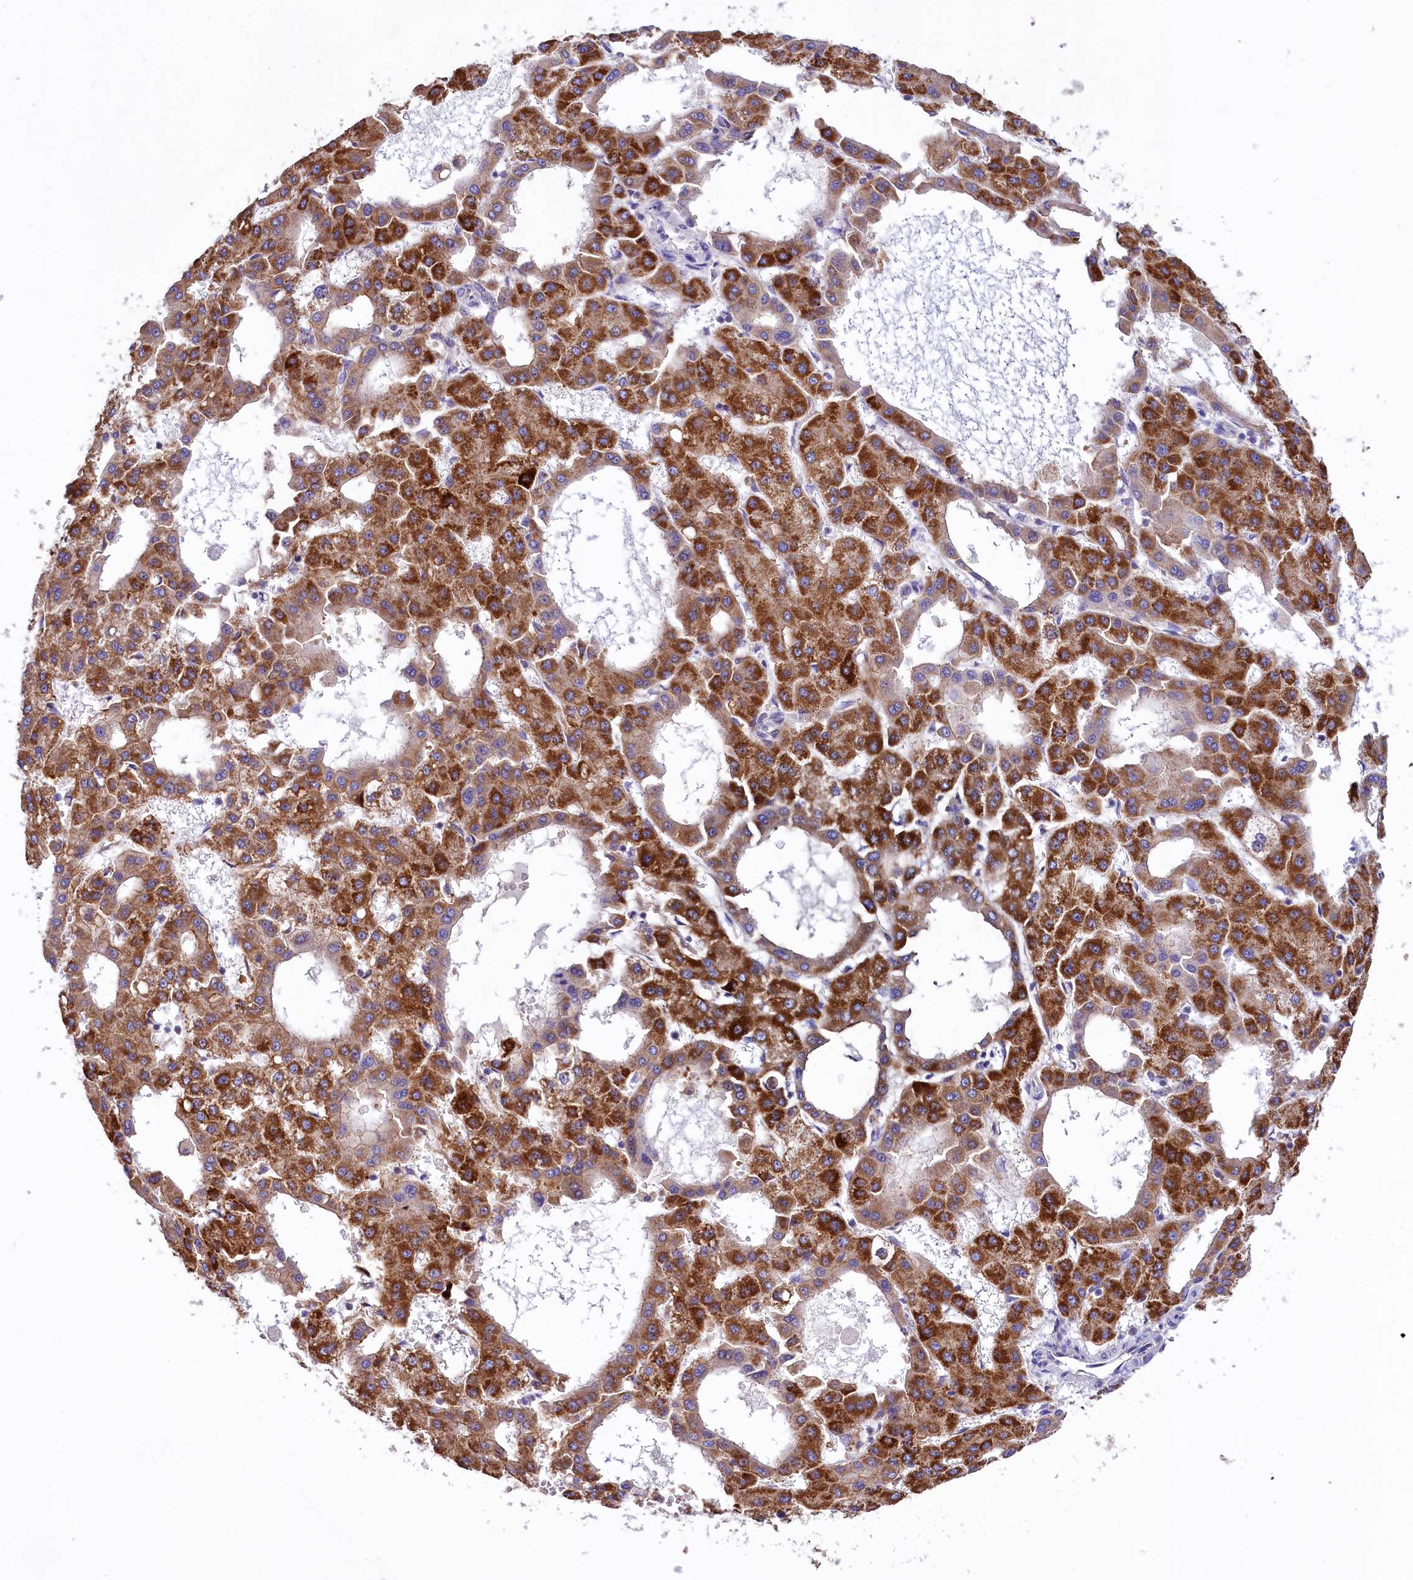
{"staining": {"intensity": "strong", "quantity": ">75%", "location": "cytoplasmic/membranous"}, "tissue": "liver cancer", "cell_type": "Tumor cells", "image_type": "cancer", "snomed": [{"axis": "morphology", "description": "Carcinoma, Hepatocellular, NOS"}, {"axis": "topography", "description": "Liver"}], "caption": "Brown immunohistochemical staining in human liver cancer (hepatocellular carcinoma) reveals strong cytoplasmic/membranous expression in about >75% of tumor cells.", "gene": "HPS6", "patient": {"sex": "male", "age": 47}}